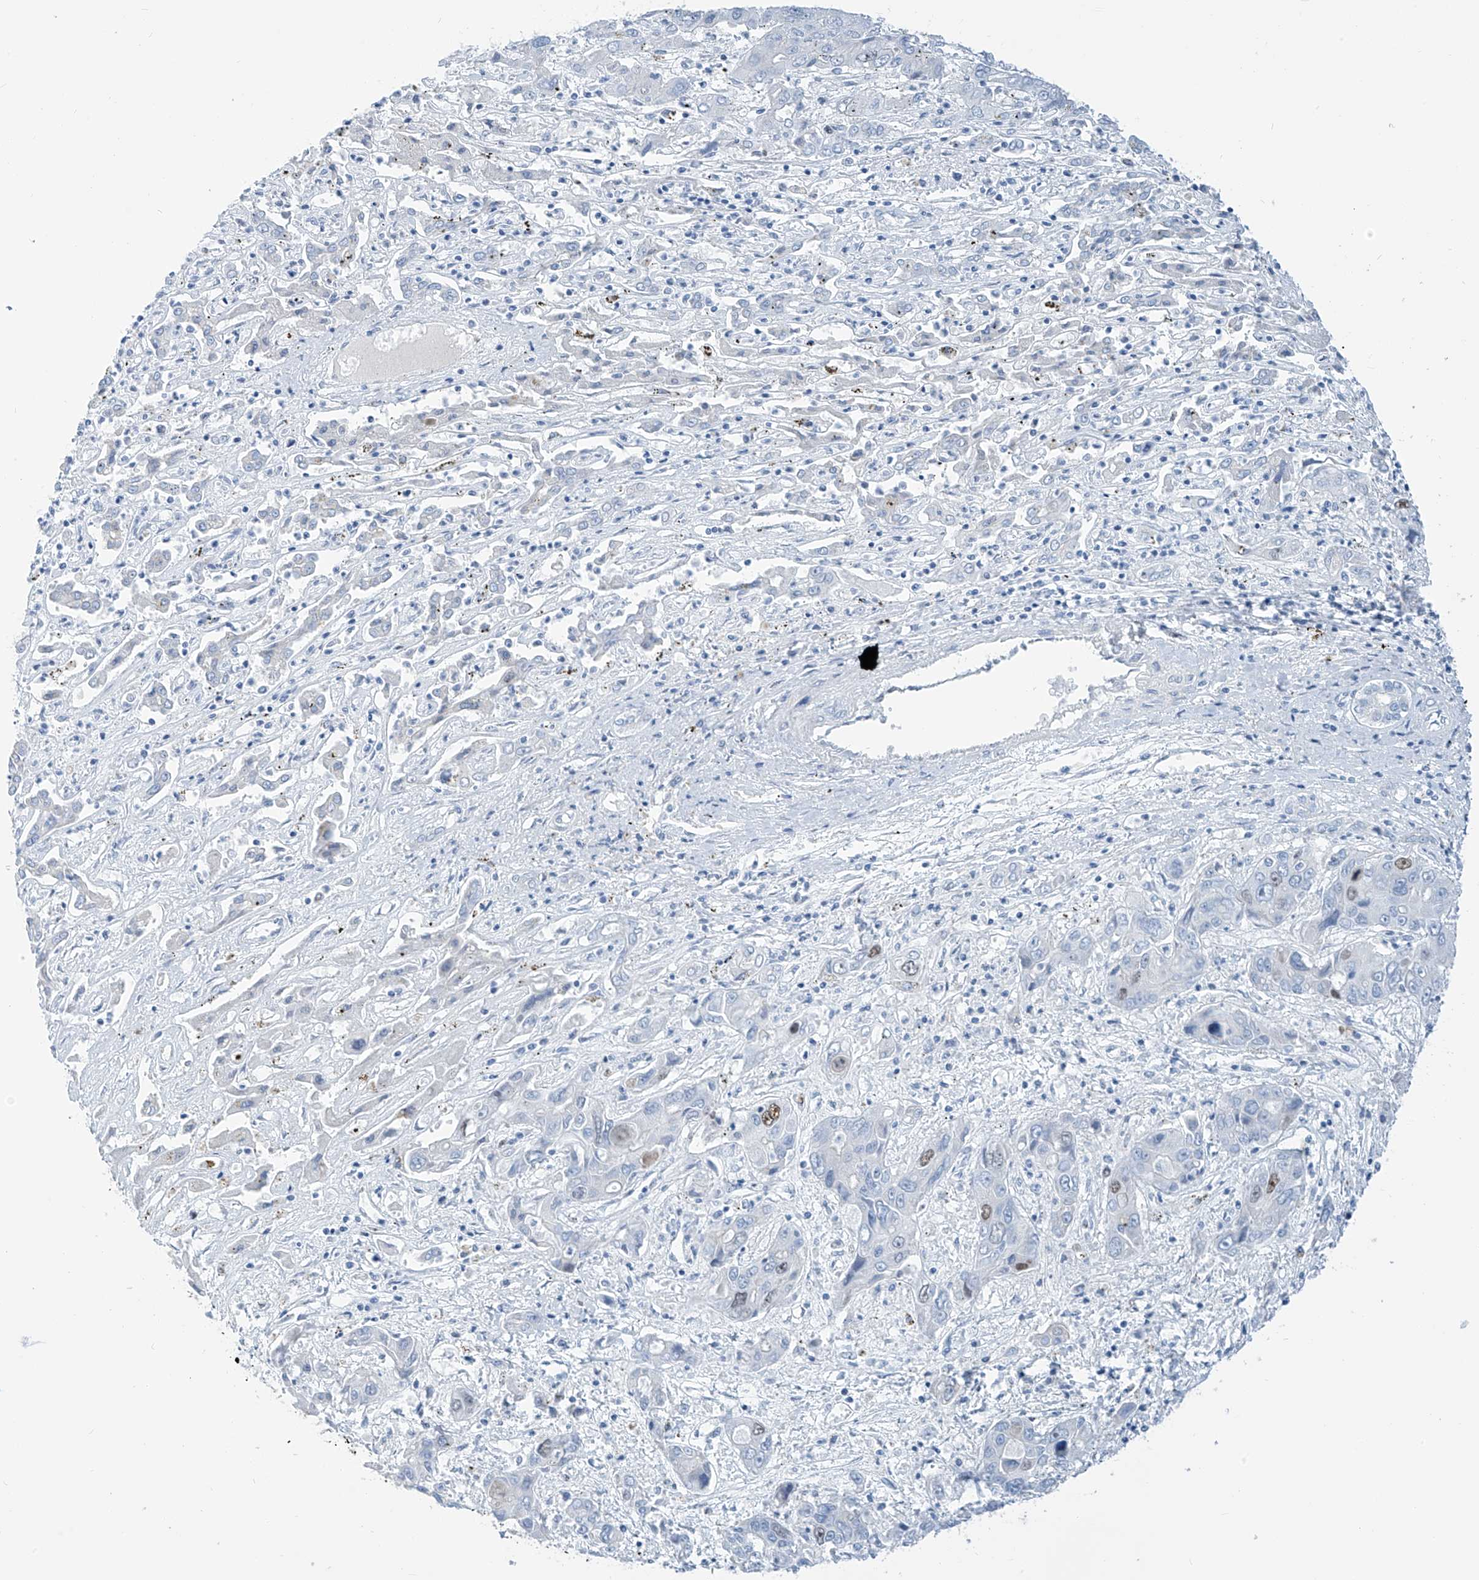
{"staining": {"intensity": "weak", "quantity": "<25%", "location": "nuclear"}, "tissue": "liver cancer", "cell_type": "Tumor cells", "image_type": "cancer", "snomed": [{"axis": "morphology", "description": "Cholangiocarcinoma"}, {"axis": "topography", "description": "Liver"}], "caption": "Cholangiocarcinoma (liver) was stained to show a protein in brown. There is no significant staining in tumor cells.", "gene": "SGO2", "patient": {"sex": "male", "age": 67}}